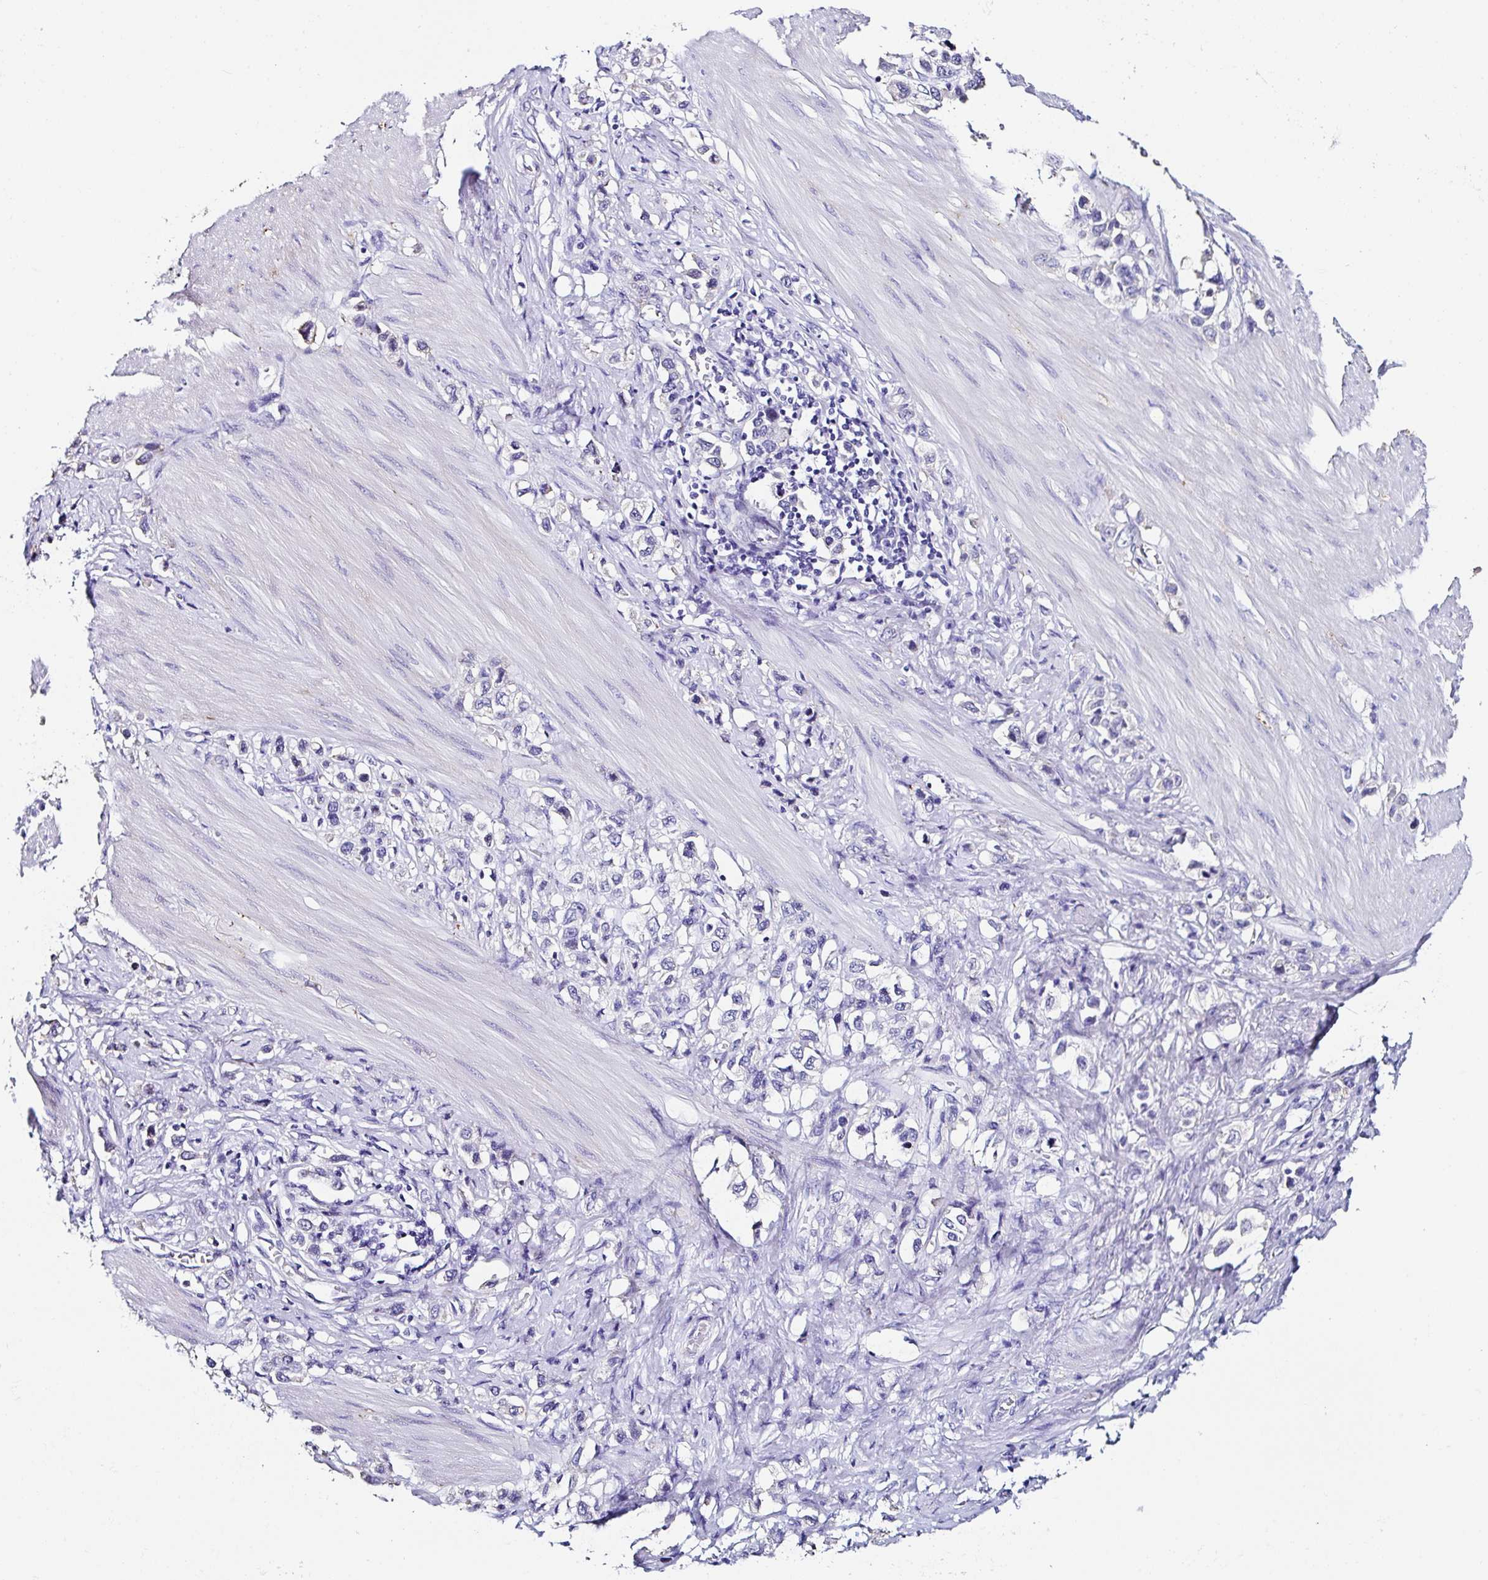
{"staining": {"intensity": "negative", "quantity": "none", "location": "none"}, "tissue": "stomach cancer", "cell_type": "Tumor cells", "image_type": "cancer", "snomed": [{"axis": "morphology", "description": "Adenocarcinoma, NOS"}, {"axis": "topography", "description": "Stomach"}], "caption": "Tumor cells show no significant expression in stomach cancer.", "gene": "TMPRSS11E", "patient": {"sex": "female", "age": 65}}